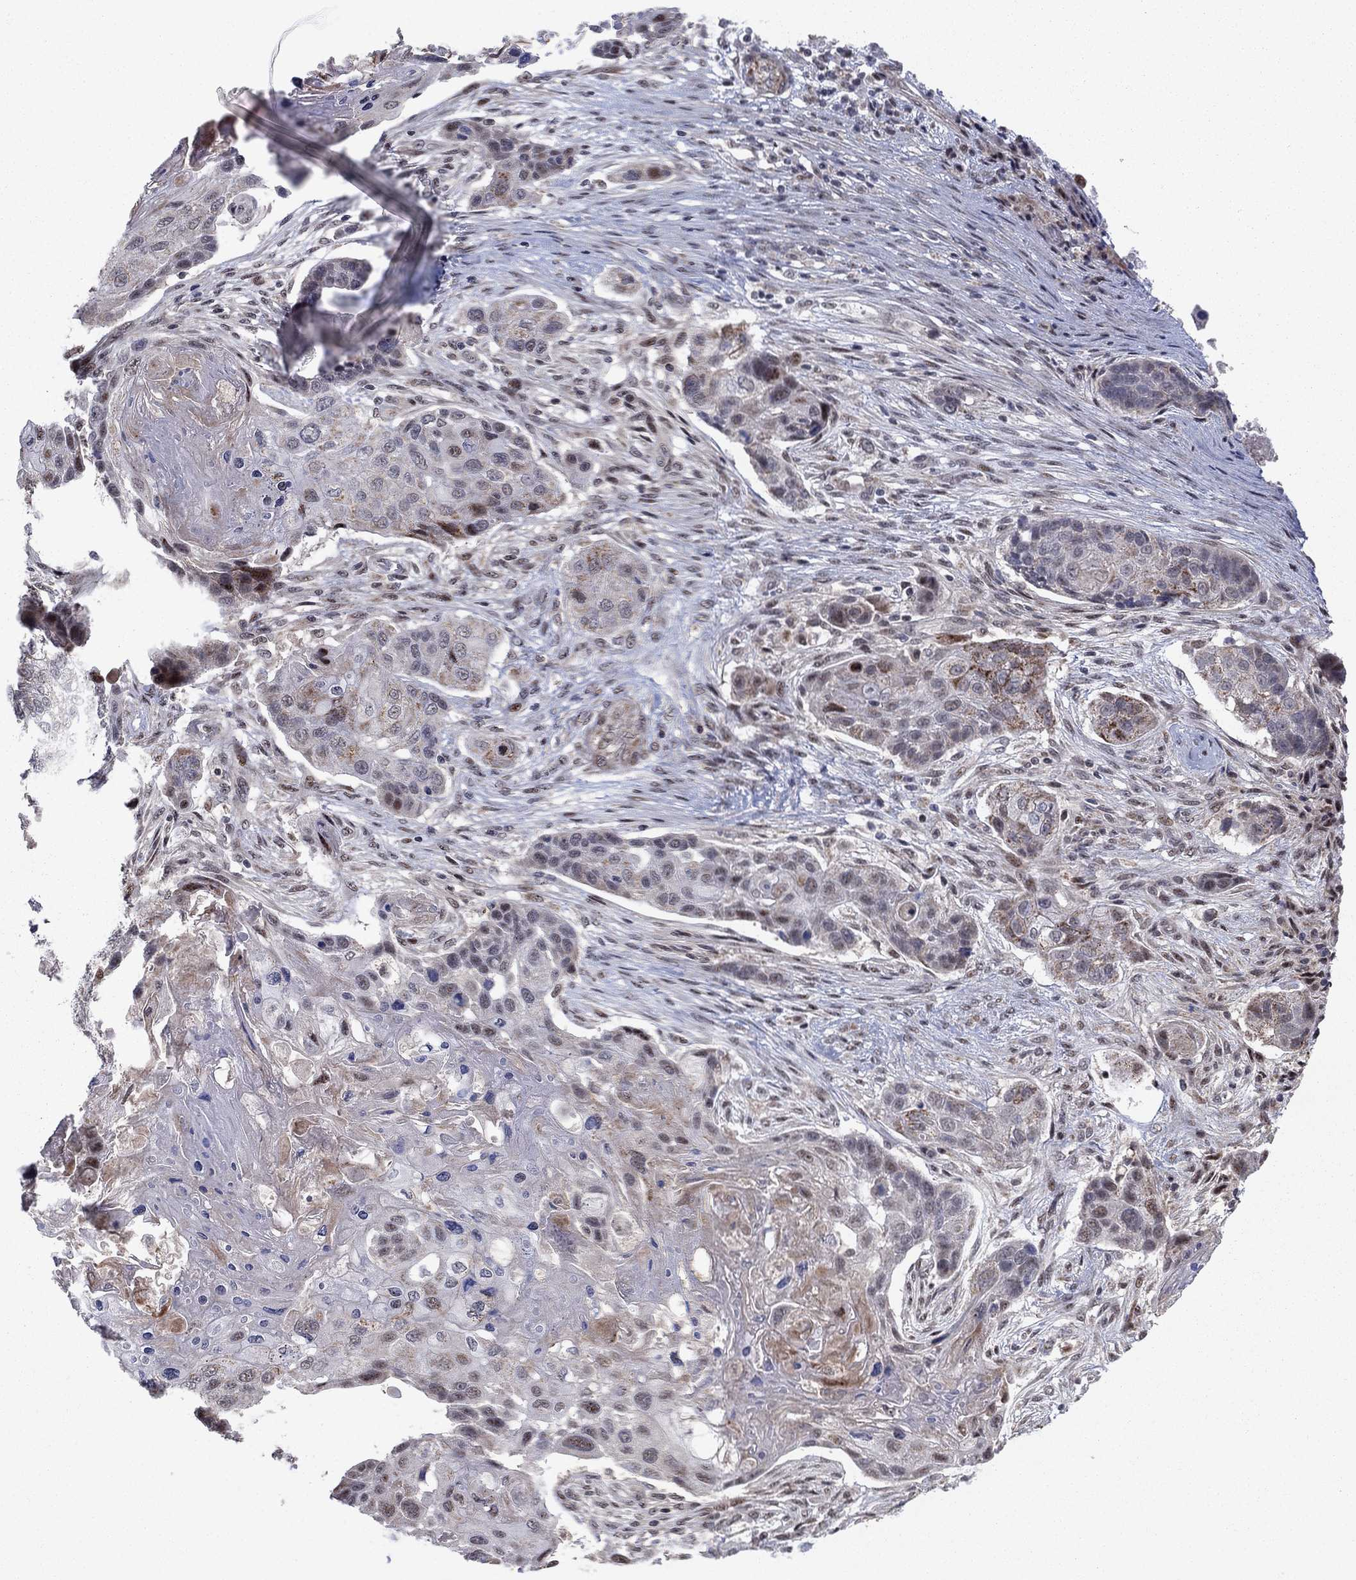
{"staining": {"intensity": "moderate", "quantity": "<25%", "location": "nuclear"}, "tissue": "lung cancer", "cell_type": "Tumor cells", "image_type": "cancer", "snomed": [{"axis": "morphology", "description": "Normal tissue, NOS"}, {"axis": "morphology", "description": "Squamous cell carcinoma, NOS"}, {"axis": "topography", "description": "Bronchus"}, {"axis": "topography", "description": "Lung"}], "caption": "DAB (3,3'-diaminobenzidine) immunohistochemical staining of lung cancer reveals moderate nuclear protein staining in about <25% of tumor cells. (DAB IHC, brown staining for protein, blue staining for nuclei).", "gene": "ZNF395", "patient": {"sex": "male", "age": 69}}